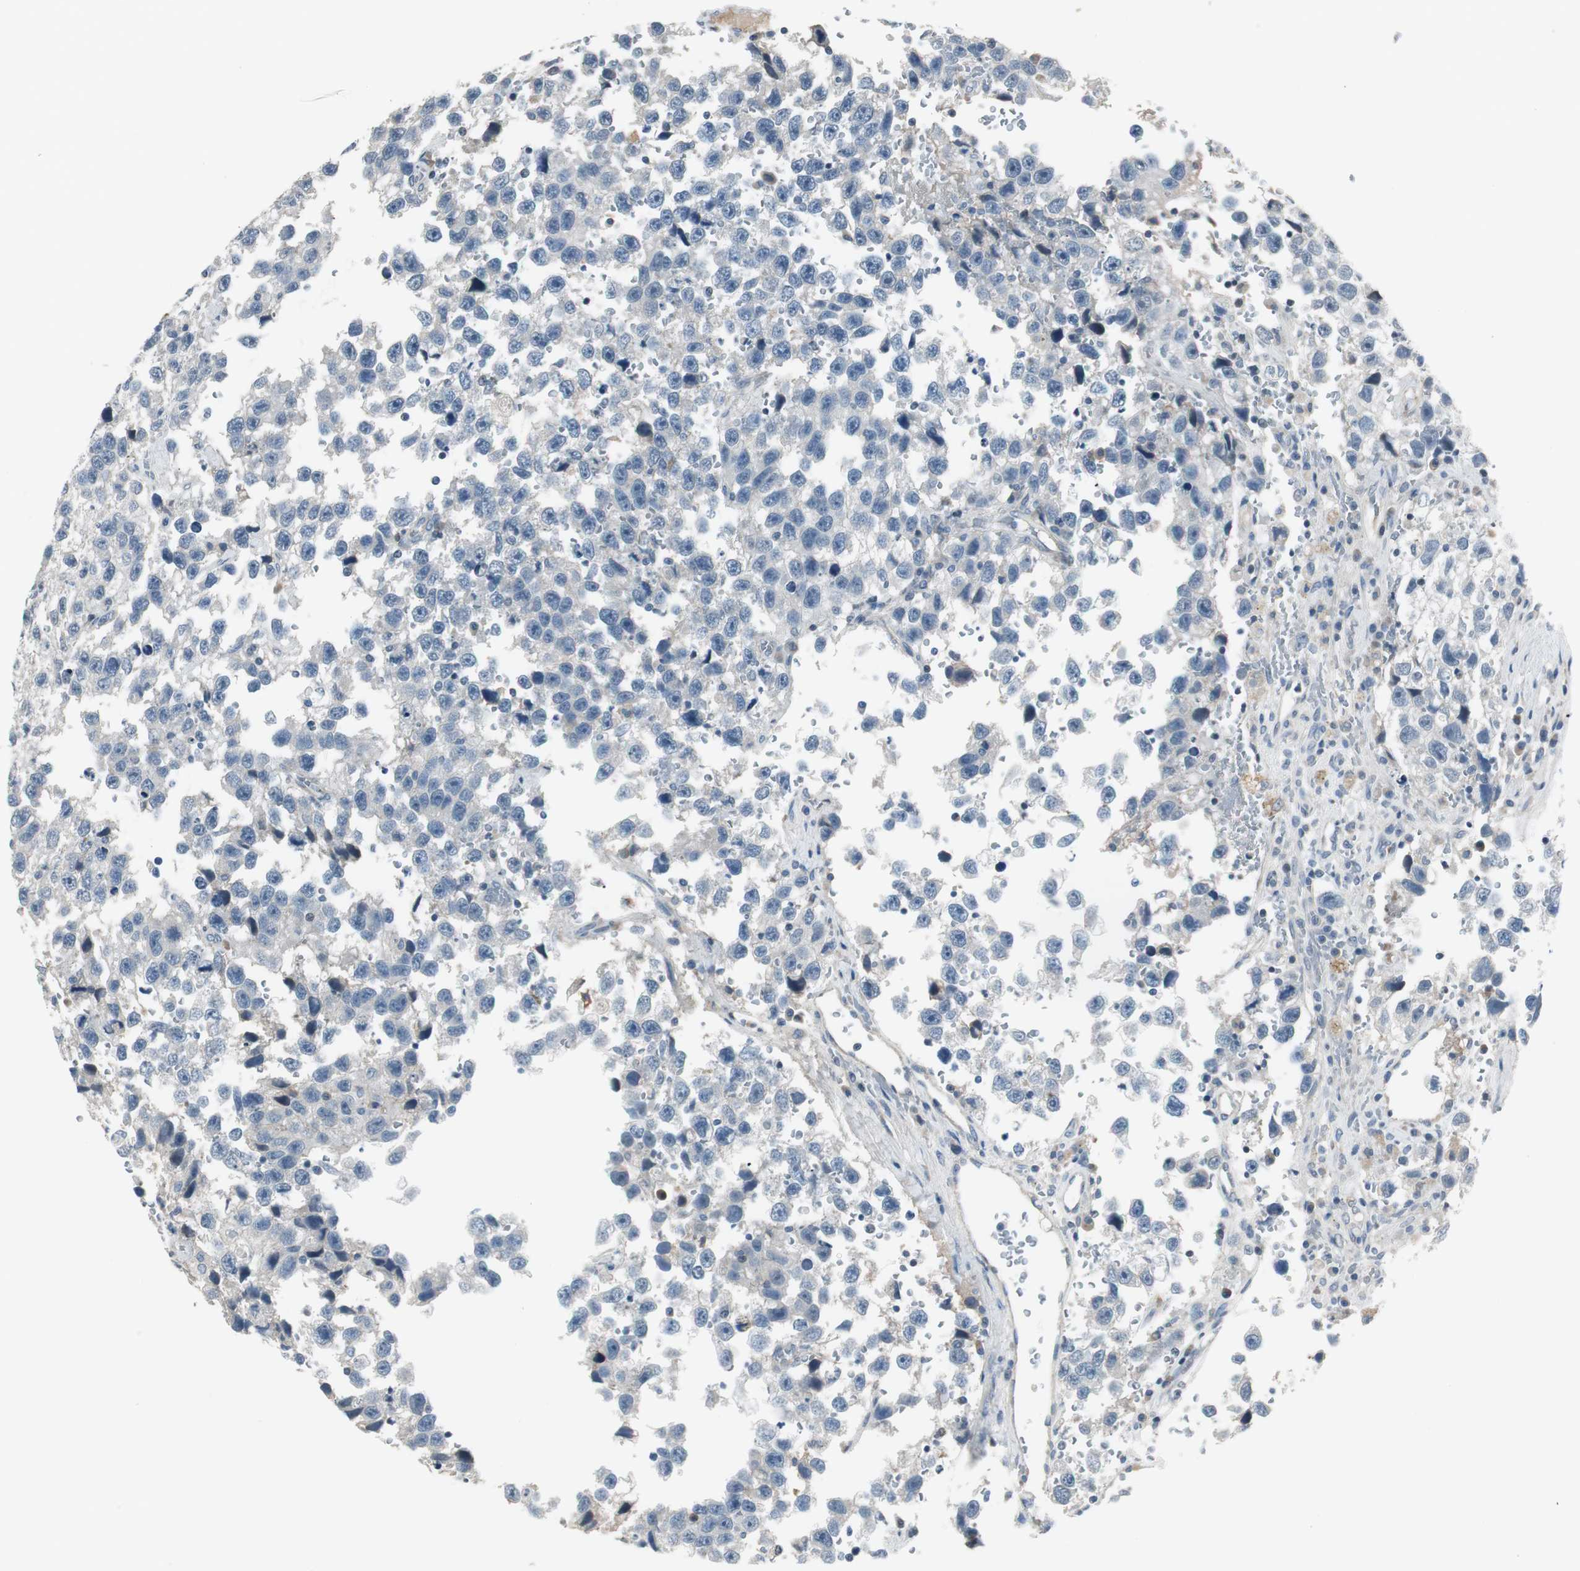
{"staining": {"intensity": "negative", "quantity": "none", "location": "none"}, "tissue": "testis cancer", "cell_type": "Tumor cells", "image_type": "cancer", "snomed": [{"axis": "morphology", "description": "Seminoma, NOS"}, {"axis": "topography", "description": "Testis"}], "caption": "Tumor cells are negative for brown protein staining in seminoma (testis). Brightfield microscopy of immunohistochemistry stained with DAB (3,3'-diaminobenzidine) (brown) and hematoxylin (blue), captured at high magnification.", "gene": "EVA1A", "patient": {"sex": "male", "age": 33}}